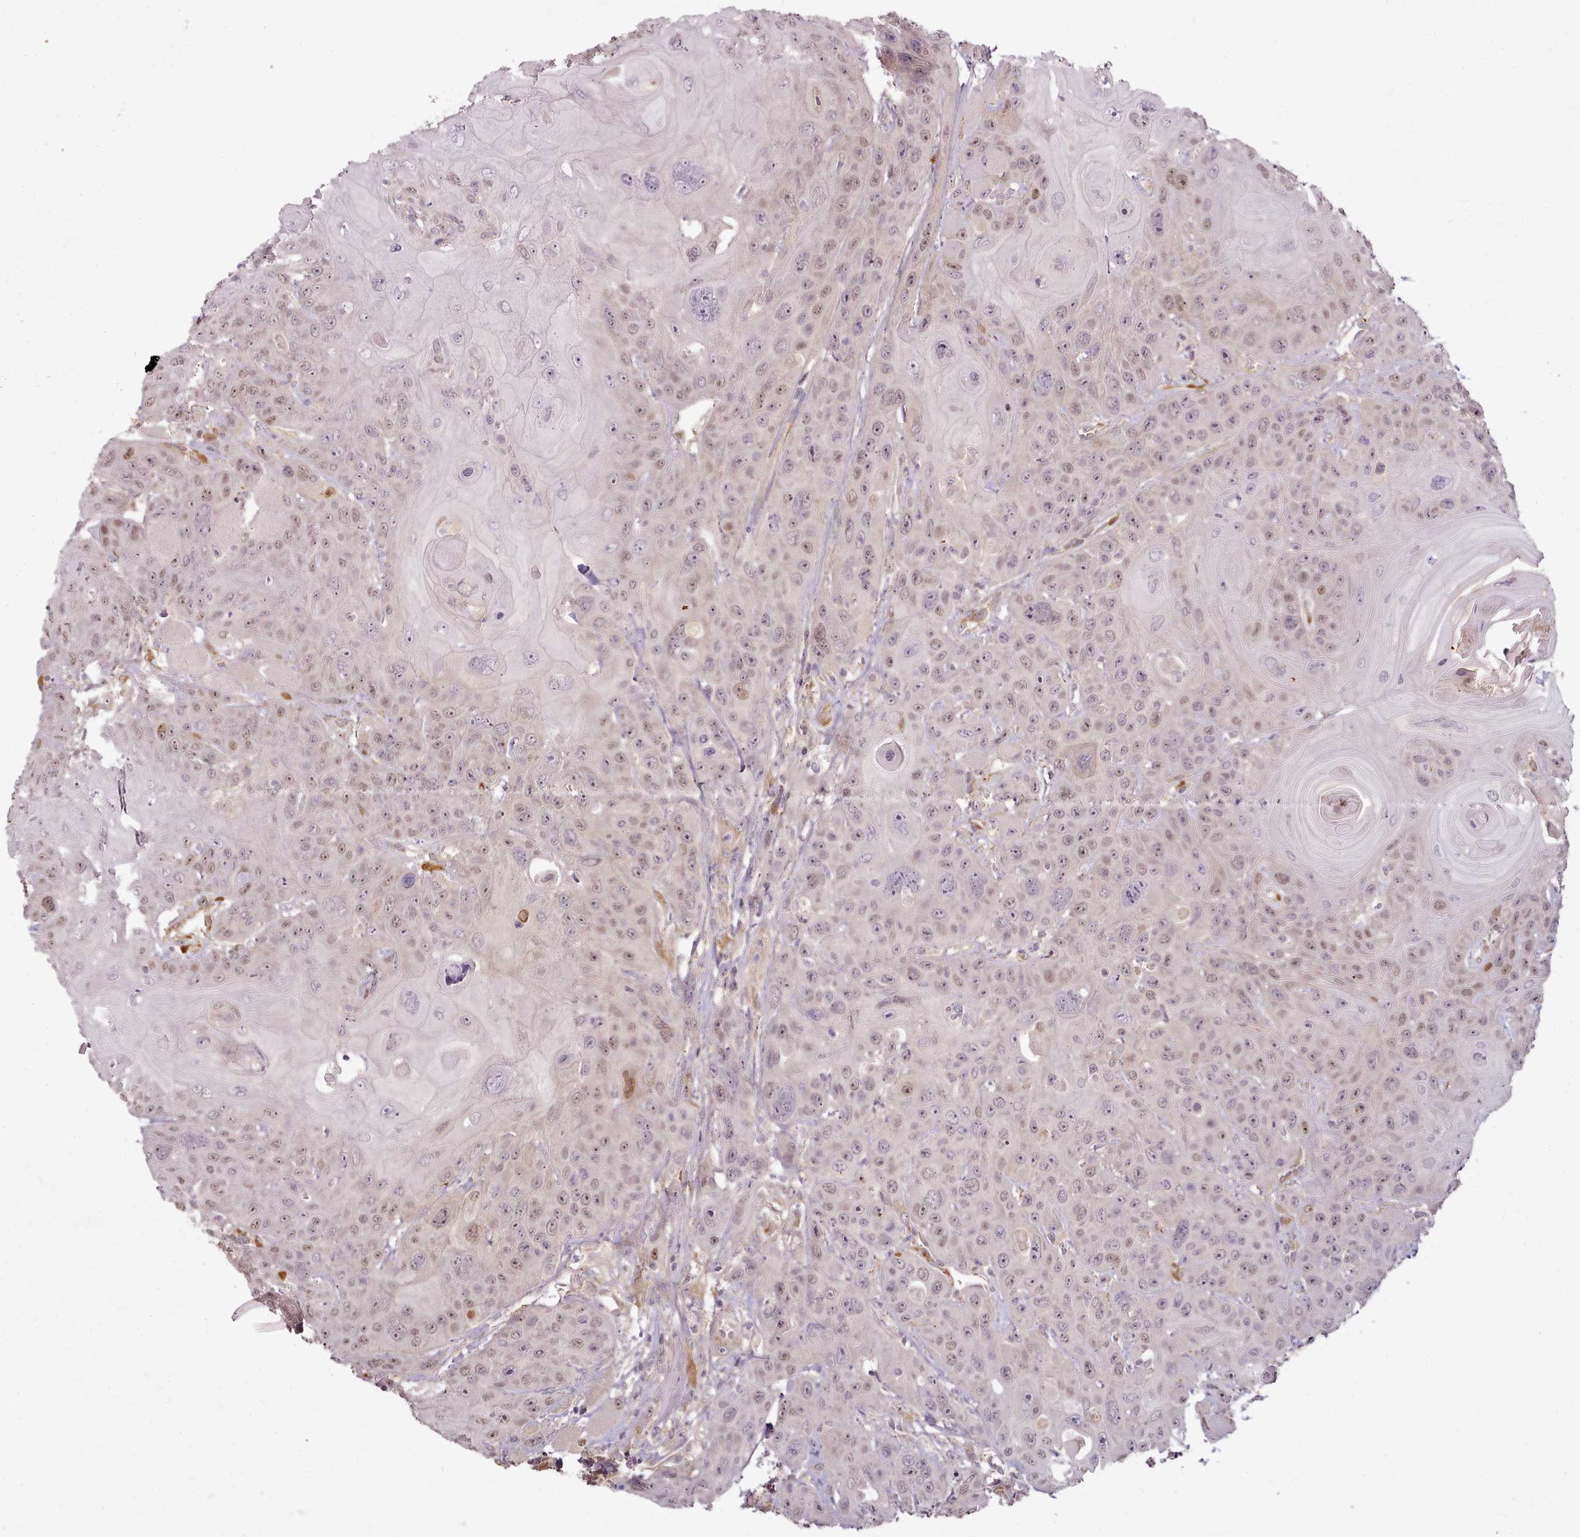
{"staining": {"intensity": "moderate", "quantity": "25%-75%", "location": "nuclear"}, "tissue": "head and neck cancer", "cell_type": "Tumor cells", "image_type": "cancer", "snomed": [{"axis": "morphology", "description": "Squamous cell carcinoma, NOS"}, {"axis": "topography", "description": "Head-Neck"}], "caption": "Immunohistochemistry (IHC) photomicrograph of neoplastic tissue: human head and neck cancer (squamous cell carcinoma) stained using IHC reveals medium levels of moderate protein expression localized specifically in the nuclear of tumor cells, appearing as a nuclear brown color.", "gene": "C1QTNF5", "patient": {"sex": "female", "age": 59}}